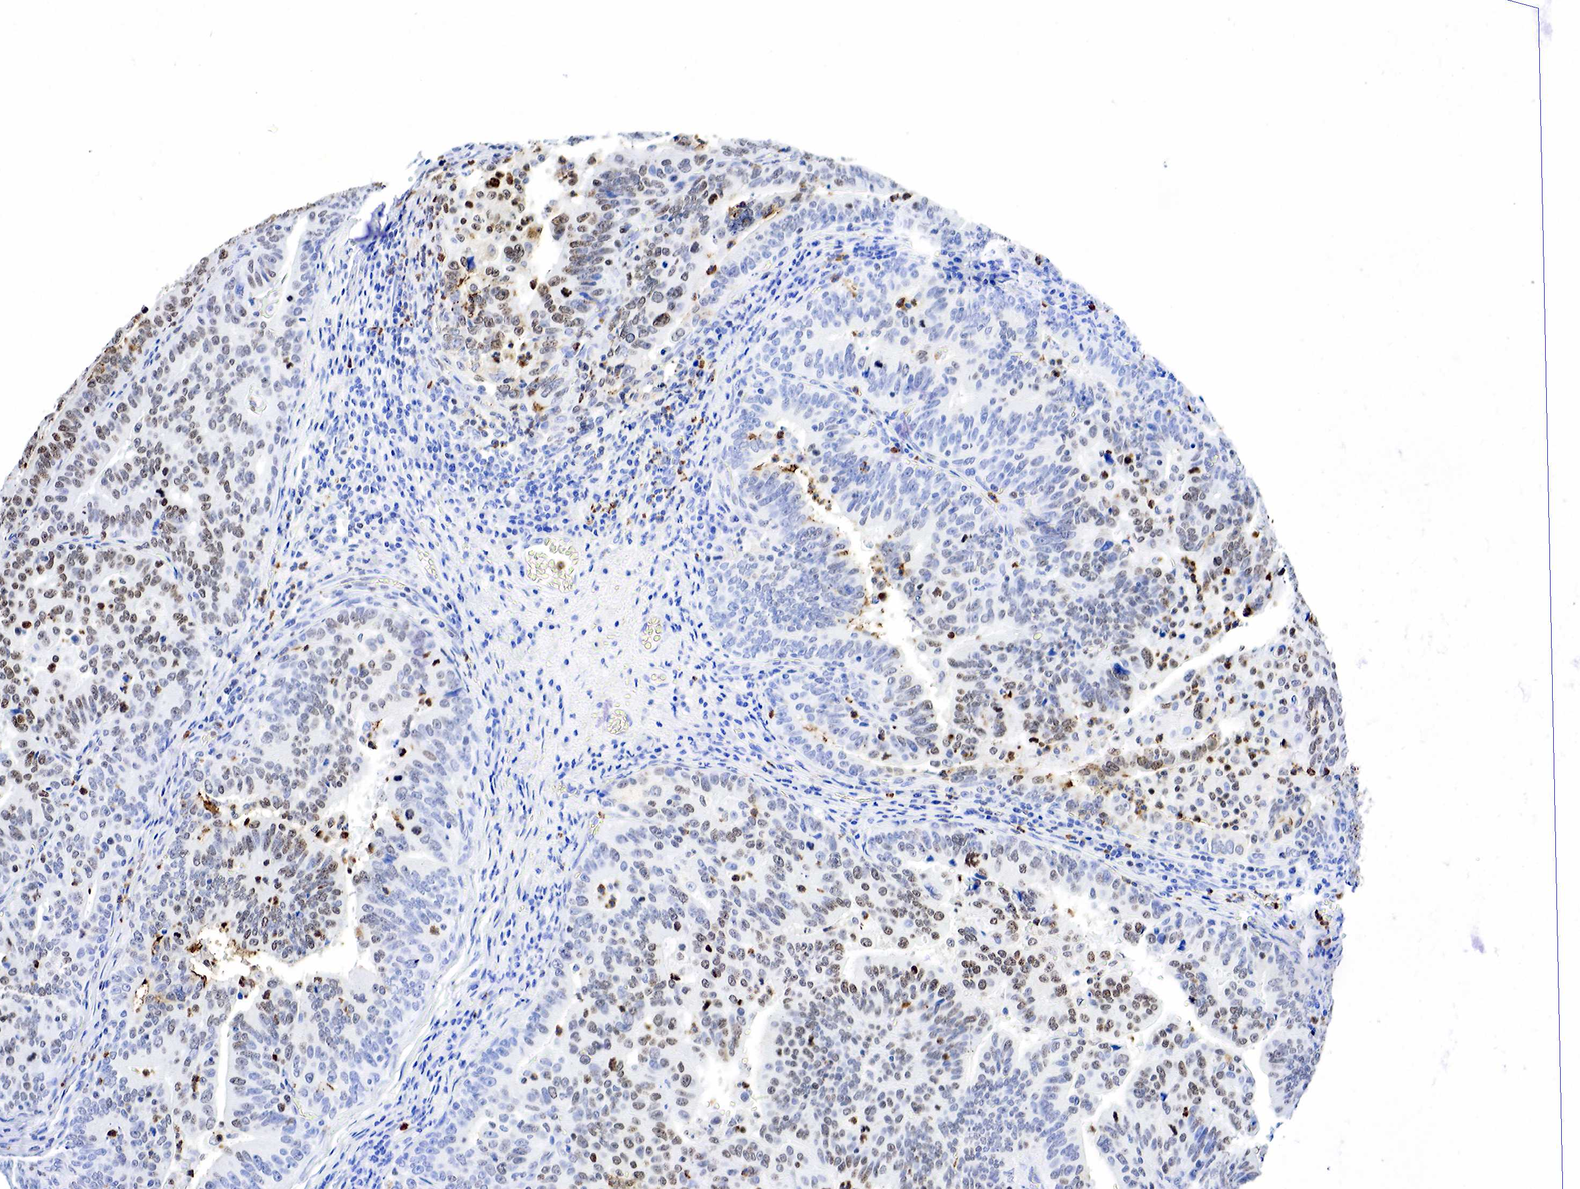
{"staining": {"intensity": "moderate", "quantity": "25%-75%", "location": "nuclear"}, "tissue": "stomach cancer", "cell_type": "Tumor cells", "image_type": "cancer", "snomed": [{"axis": "morphology", "description": "Adenocarcinoma, NOS"}, {"axis": "topography", "description": "Stomach, upper"}], "caption": "Adenocarcinoma (stomach) tissue exhibits moderate nuclear positivity in about 25%-75% of tumor cells, visualized by immunohistochemistry. (DAB (3,3'-diaminobenzidine) IHC, brown staining for protein, blue staining for nuclei).", "gene": "FUT4", "patient": {"sex": "female", "age": 50}}